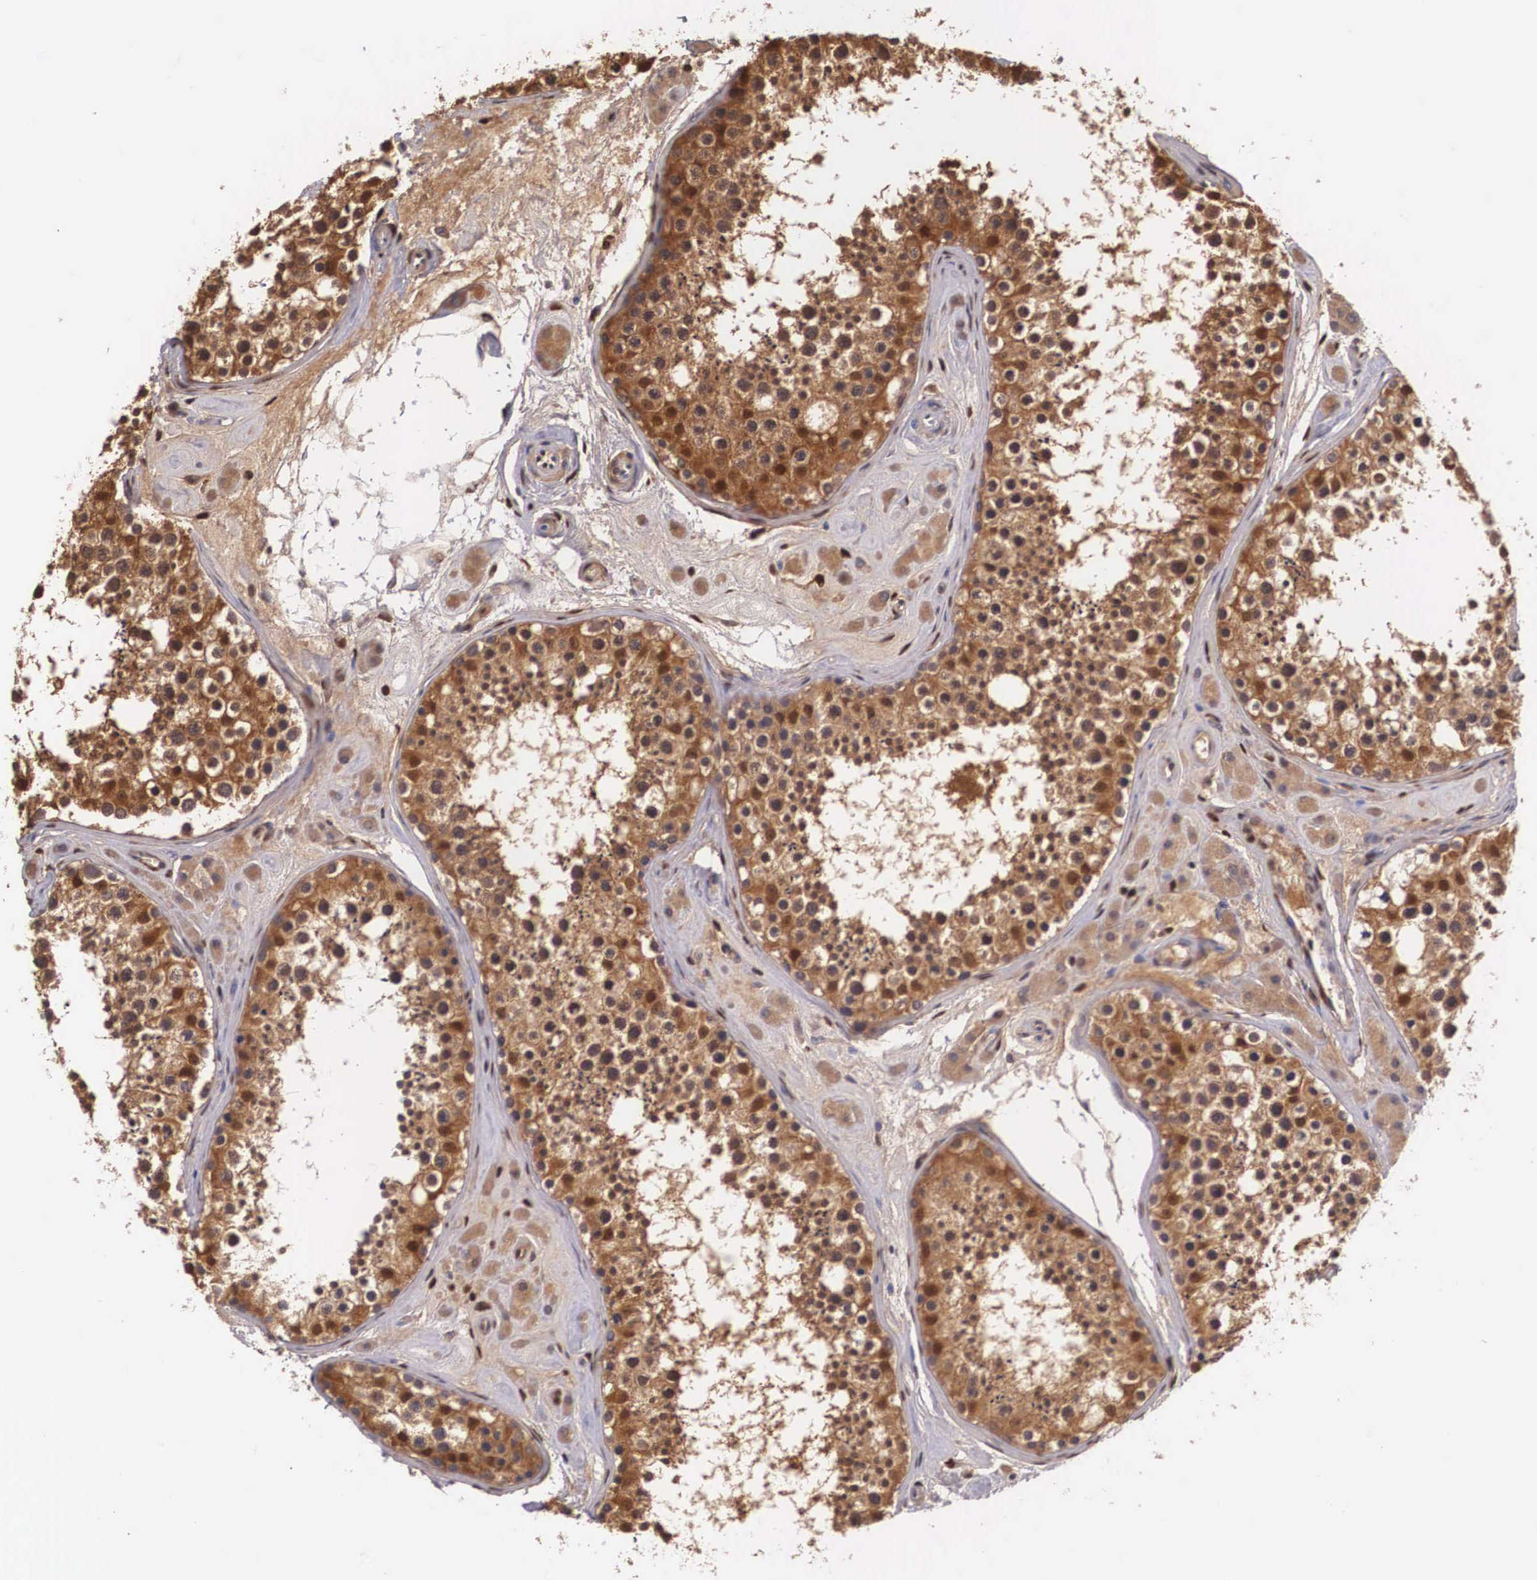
{"staining": {"intensity": "moderate", "quantity": ">75%", "location": "cytoplasmic/membranous,nuclear"}, "tissue": "testis", "cell_type": "Cells in seminiferous ducts", "image_type": "normal", "snomed": [{"axis": "morphology", "description": "Normal tissue, NOS"}, {"axis": "topography", "description": "Testis"}], "caption": "High-power microscopy captured an immunohistochemistry (IHC) micrograph of unremarkable testis, revealing moderate cytoplasmic/membranous,nuclear positivity in approximately >75% of cells in seminiferous ducts. (brown staining indicates protein expression, while blue staining denotes nuclei).", "gene": "LGALS1", "patient": {"sex": "male", "age": 38}}